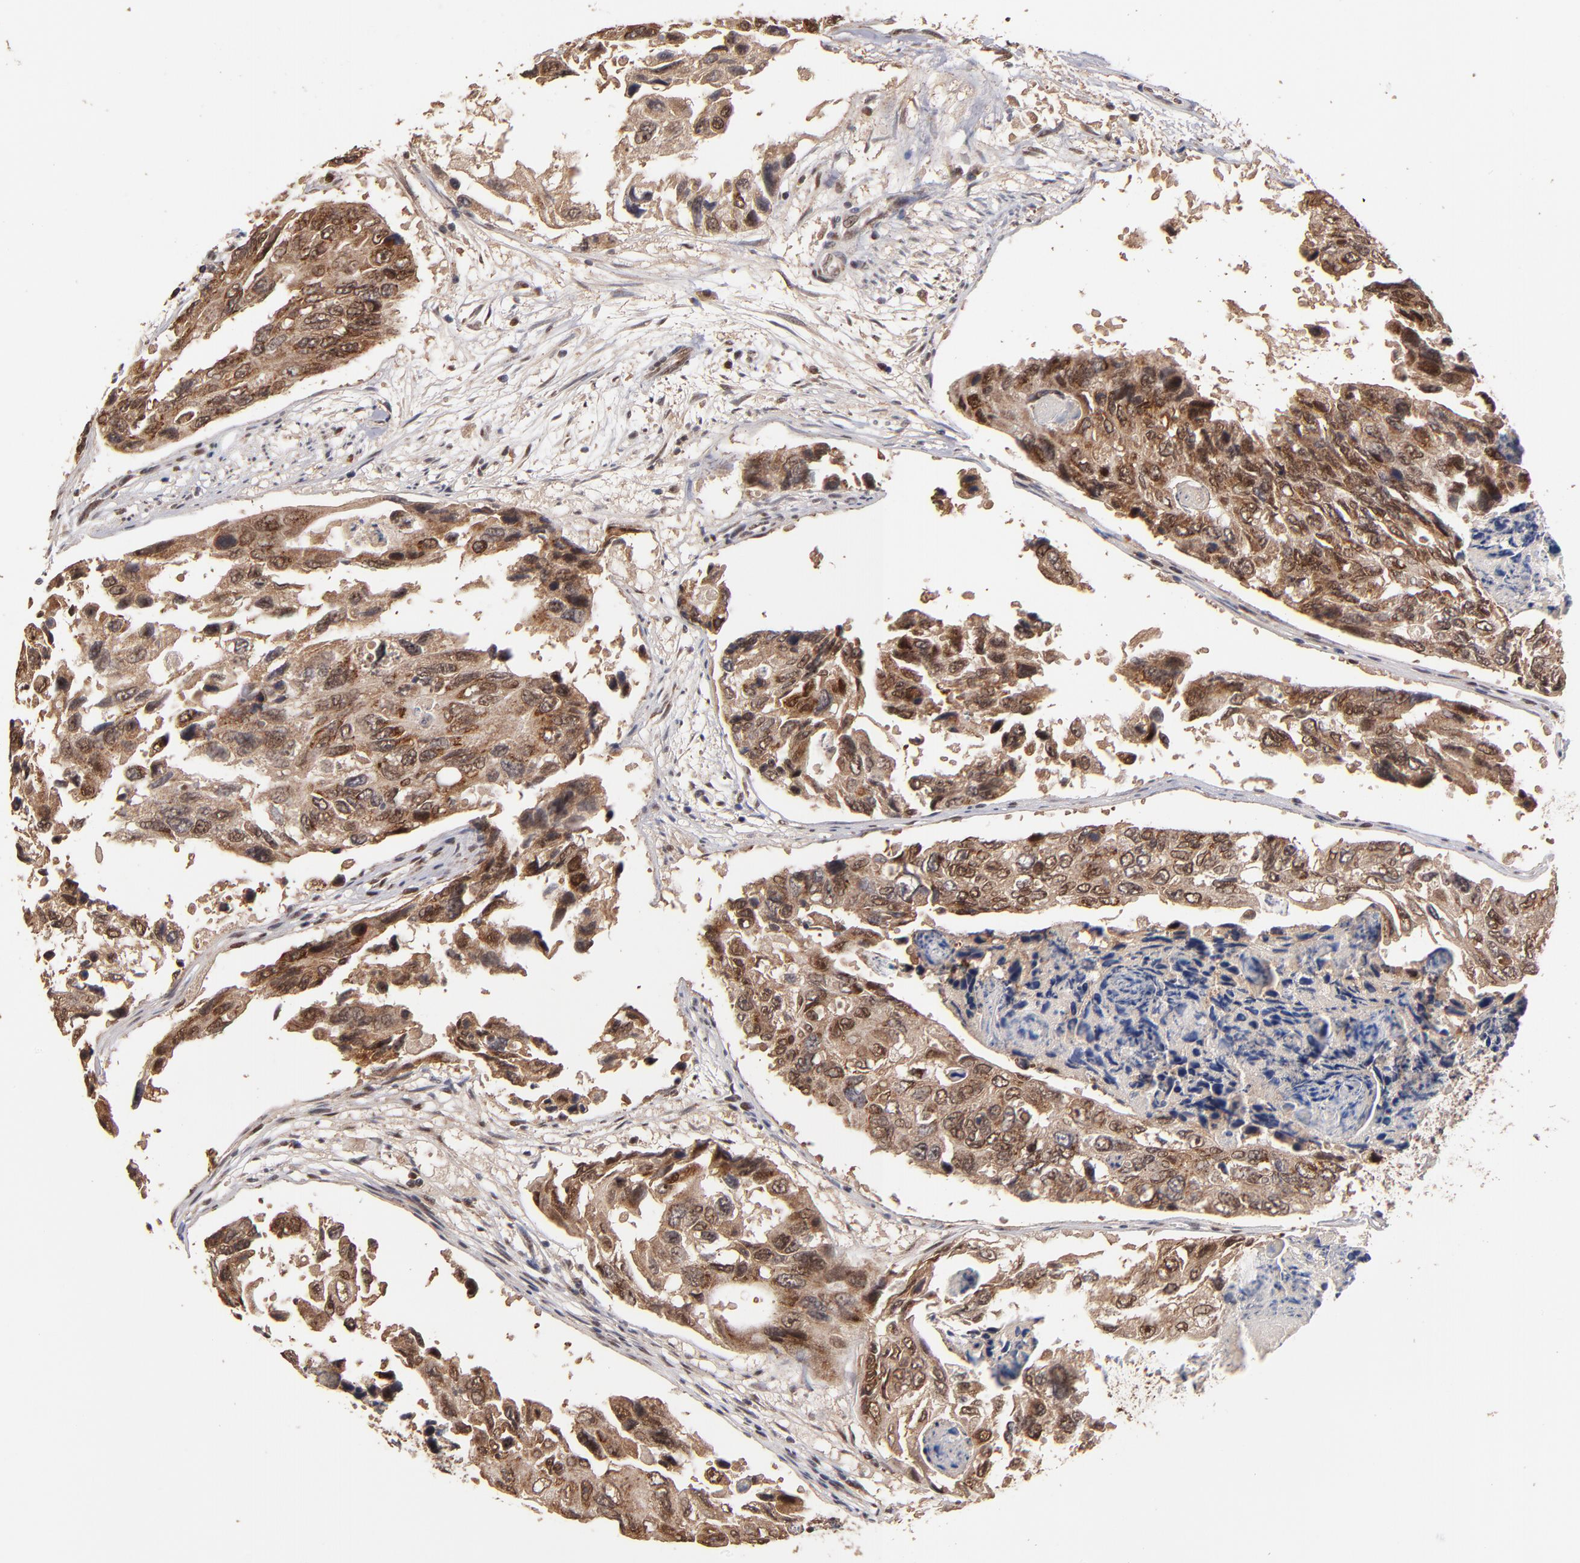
{"staining": {"intensity": "weak", "quantity": ">75%", "location": "cytoplasmic/membranous,nuclear"}, "tissue": "colorectal cancer", "cell_type": "Tumor cells", "image_type": "cancer", "snomed": [{"axis": "morphology", "description": "Adenocarcinoma, NOS"}, {"axis": "topography", "description": "Colon"}], "caption": "Immunohistochemistry (IHC) histopathology image of neoplastic tissue: human colorectal adenocarcinoma stained using immunohistochemistry (IHC) reveals low levels of weak protein expression localized specifically in the cytoplasmic/membranous and nuclear of tumor cells, appearing as a cytoplasmic/membranous and nuclear brown color.", "gene": "EAPP", "patient": {"sex": "female", "age": 86}}